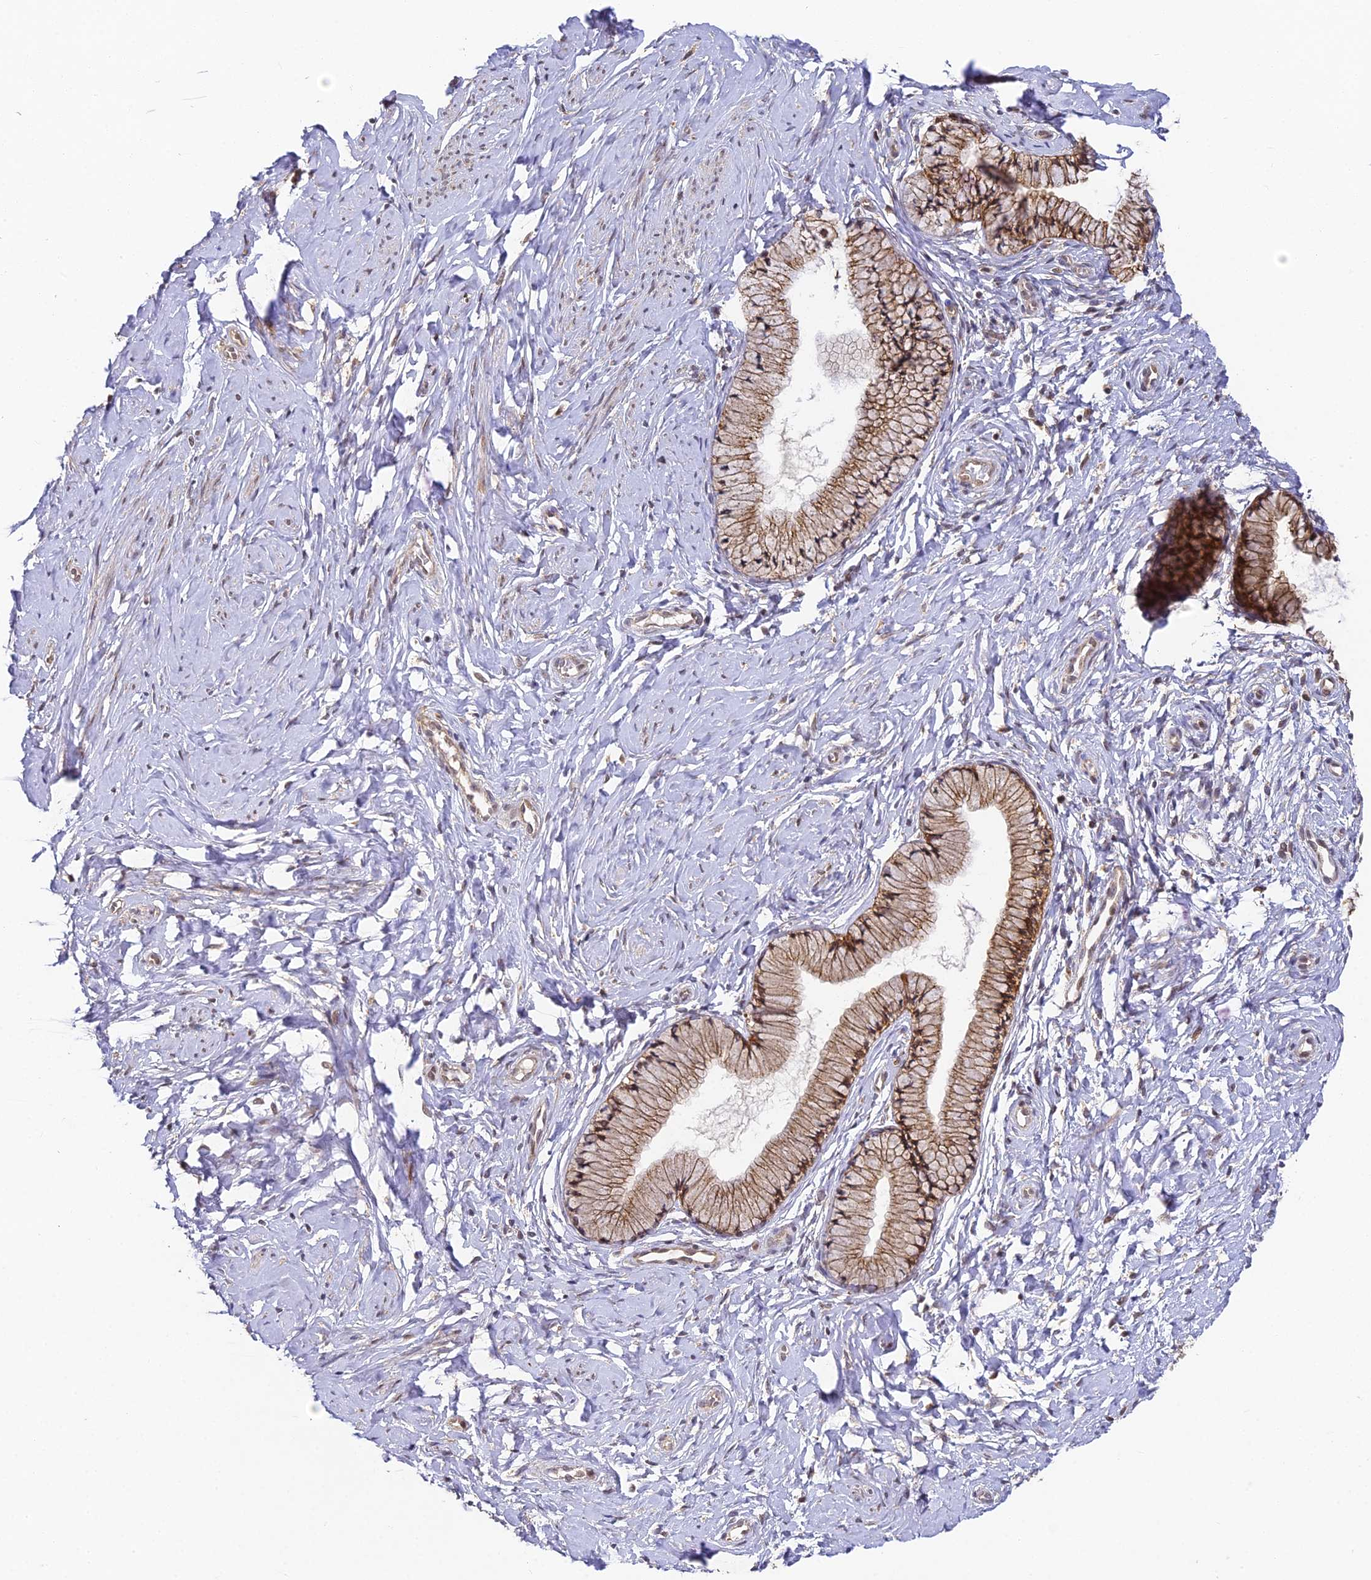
{"staining": {"intensity": "moderate", "quantity": ">75%", "location": "cytoplasmic/membranous"}, "tissue": "cervix", "cell_type": "Glandular cells", "image_type": "normal", "snomed": [{"axis": "morphology", "description": "Normal tissue, NOS"}, {"axis": "topography", "description": "Cervix"}], "caption": "Brown immunohistochemical staining in normal human cervix exhibits moderate cytoplasmic/membranous positivity in approximately >75% of glandular cells.", "gene": "DNAAF10", "patient": {"sex": "female", "age": 33}}